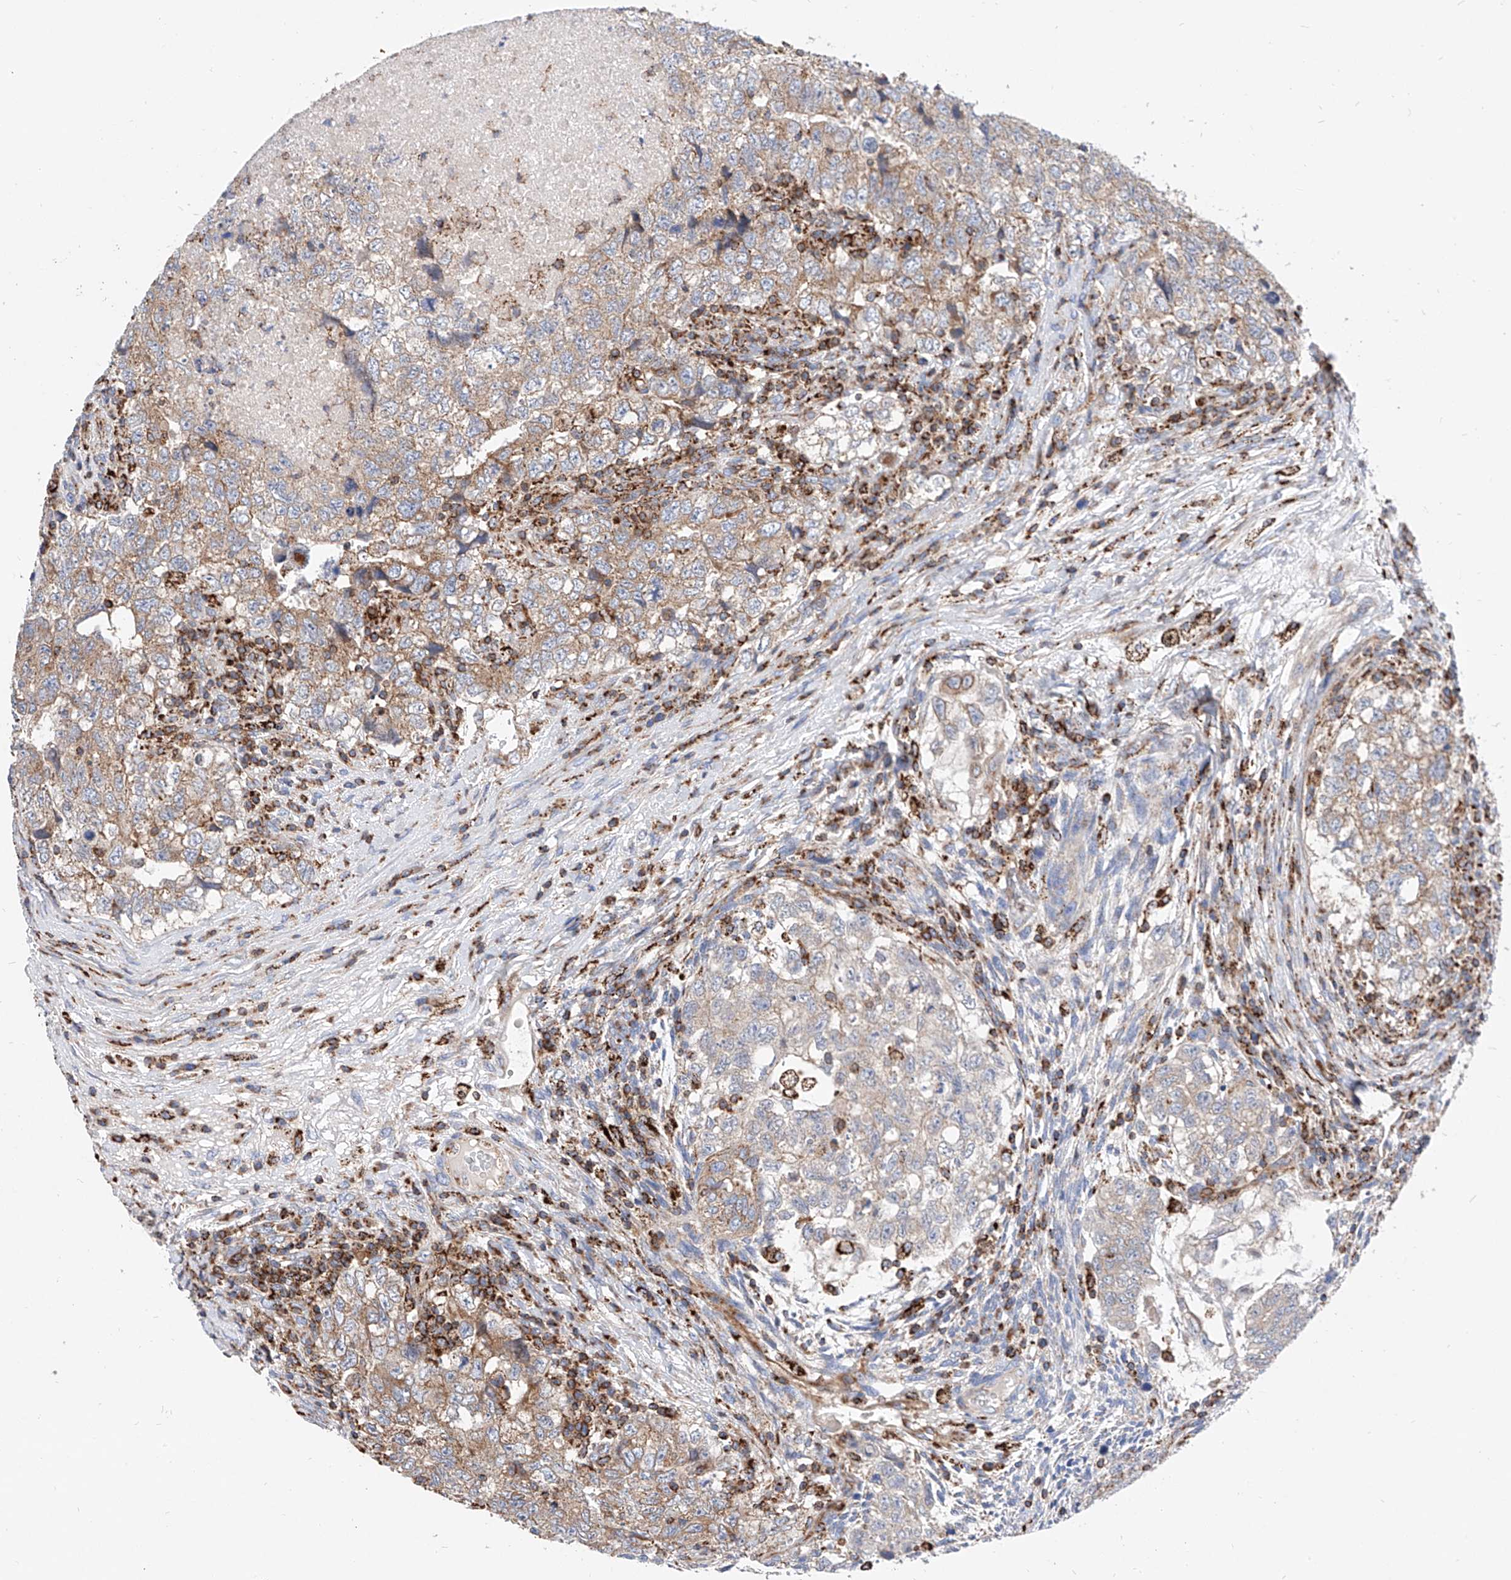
{"staining": {"intensity": "moderate", "quantity": ">75%", "location": "cytoplasmic/membranous"}, "tissue": "testis cancer", "cell_type": "Tumor cells", "image_type": "cancer", "snomed": [{"axis": "morphology", "description": "Carcinoma, Embryonal, NOS"}, {"axis": "topography", "description": "Testis"}], "caption": "Testis cancer tissue demonstrates moderate cytoplasmic/membranous expression in approximately >75% of tumor cells The staining was performed using DAB (3,3'-diaminobenzidine) to visualize the protein expression in brown, while the nuclei were stained in blue with hematoxylin (Magnification: 20x).", "gene": "CPNE5", "patient": {"sex": "male", "age": 37}}